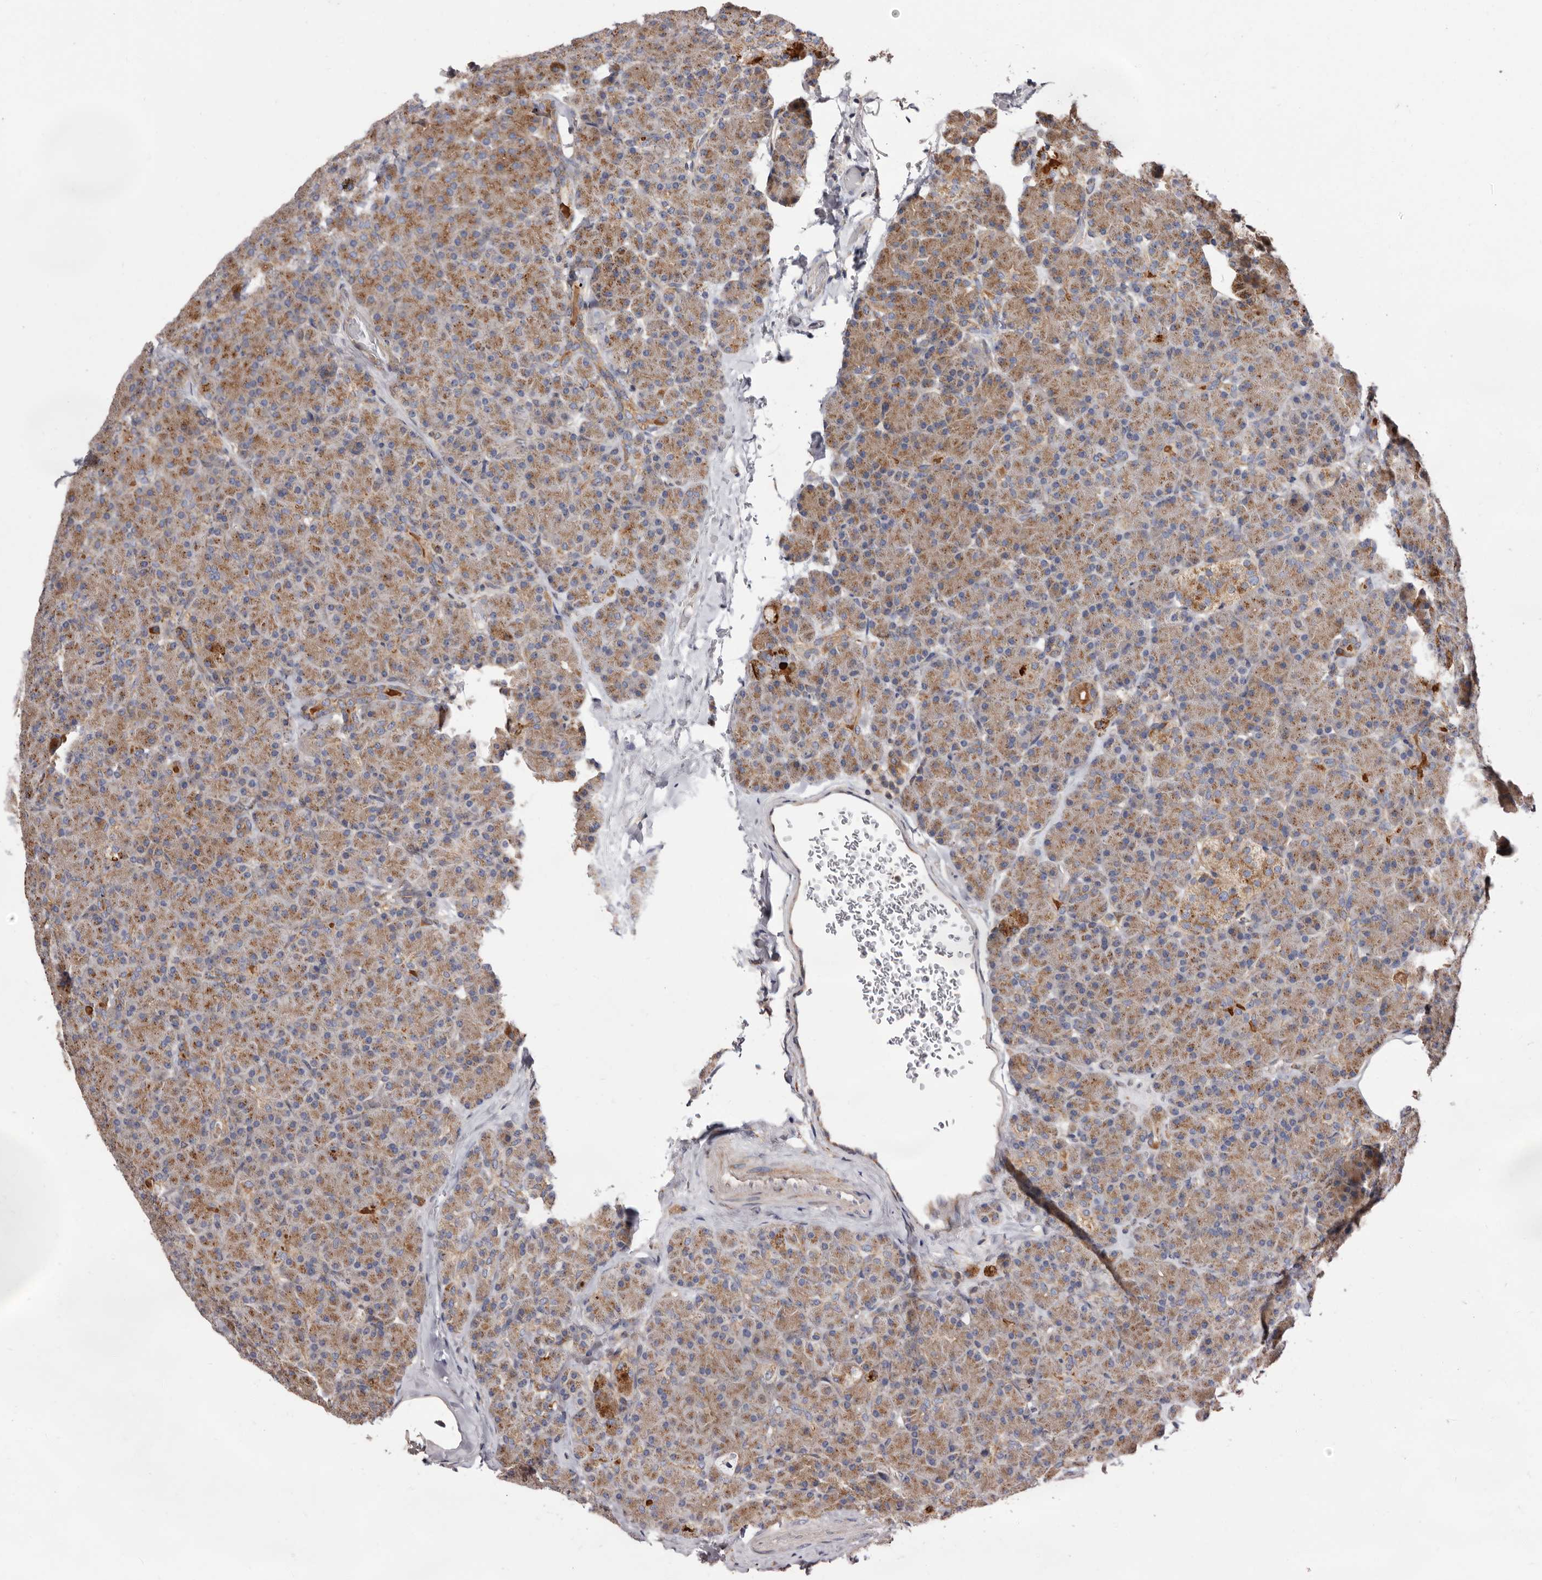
{"staining": {"intensity": "moderate", "quantity": ">75%", "location": "cytoplasmic/membranous"}, "tissue": "pancreas", "cell_type": "Exocrine glandular cells", "image_type": "normal", "snomed": [{"axis": "morphology", "description": "Normal tissue, NOS"}, {"axis": "topography", "description": "Pancreas"}], "caption": "Immunohistochemistry (IHC) image of normal pancreas: pancreas stained using IHC exhibits medium levels of moderate protein expression localized specifically in the cytoplasmic/membranous of exocrine glandular cells, appearing as a cytoplasmic/membranous brown color.", "gene": "COQ8B", "patient": {"sex": "female", "age": 43}}